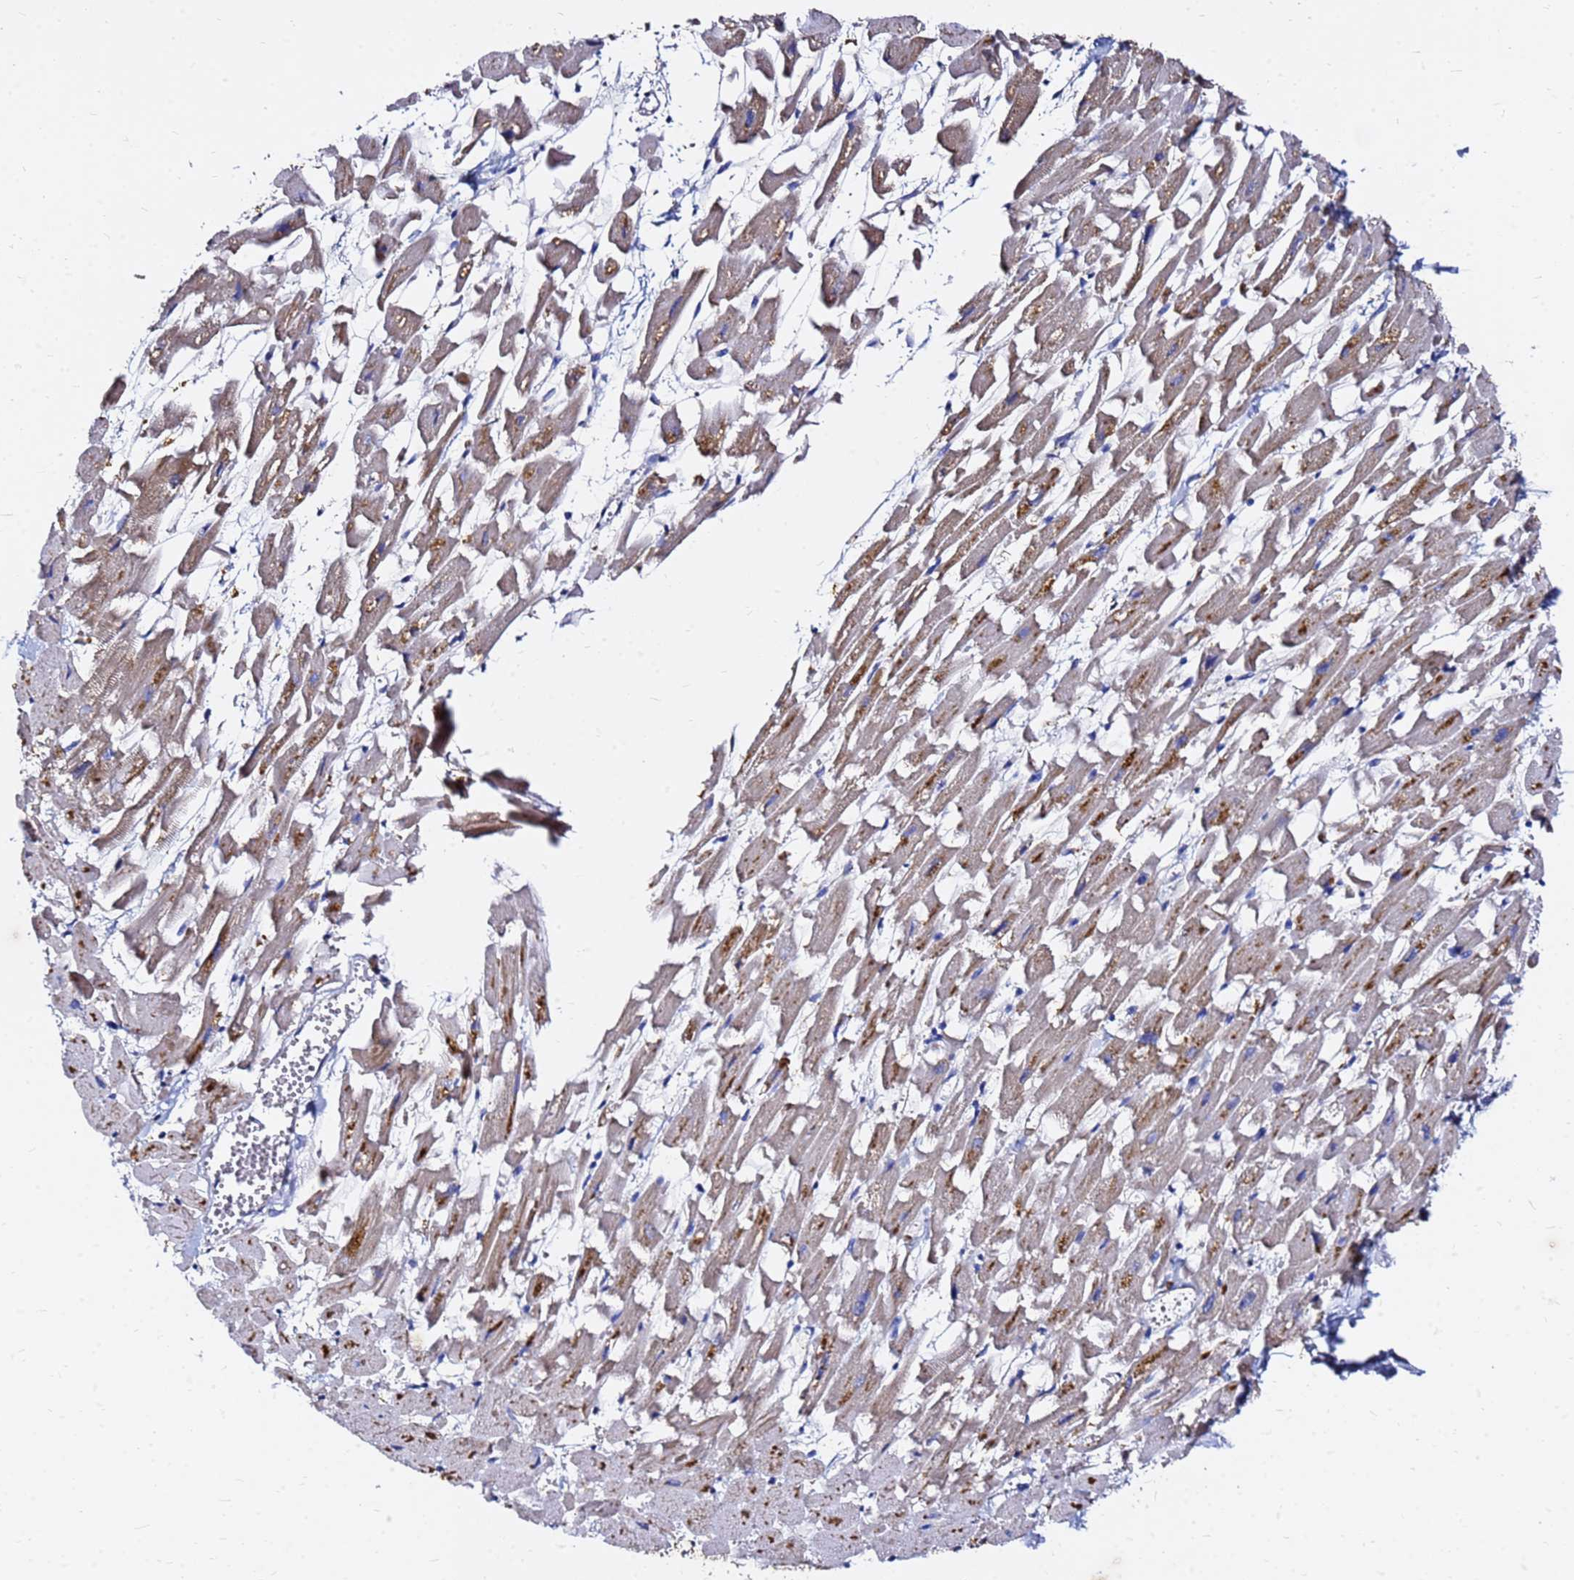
{"staining": {"intensity": "moderate", "quantity": "25%-75%", "location": "cytoplasmic/membranous"}, "tissue": "heart muscle", "cell_type": "Cardiomyocytes", "image_type": "normal", "snomed": [{"axis": "morphology", "description": "Normal tissue, NOS"}, {"axis": "topography", "description": "Heart"}], "caption": "Human heart muscle stained for a protein (brown) reveals moderate cytoplasmic/membranous positive positivity in about 25%-75% of cardiomyocytes.", "gene": "FAM183A", "patient": {"sex": "female", "age": 64}}